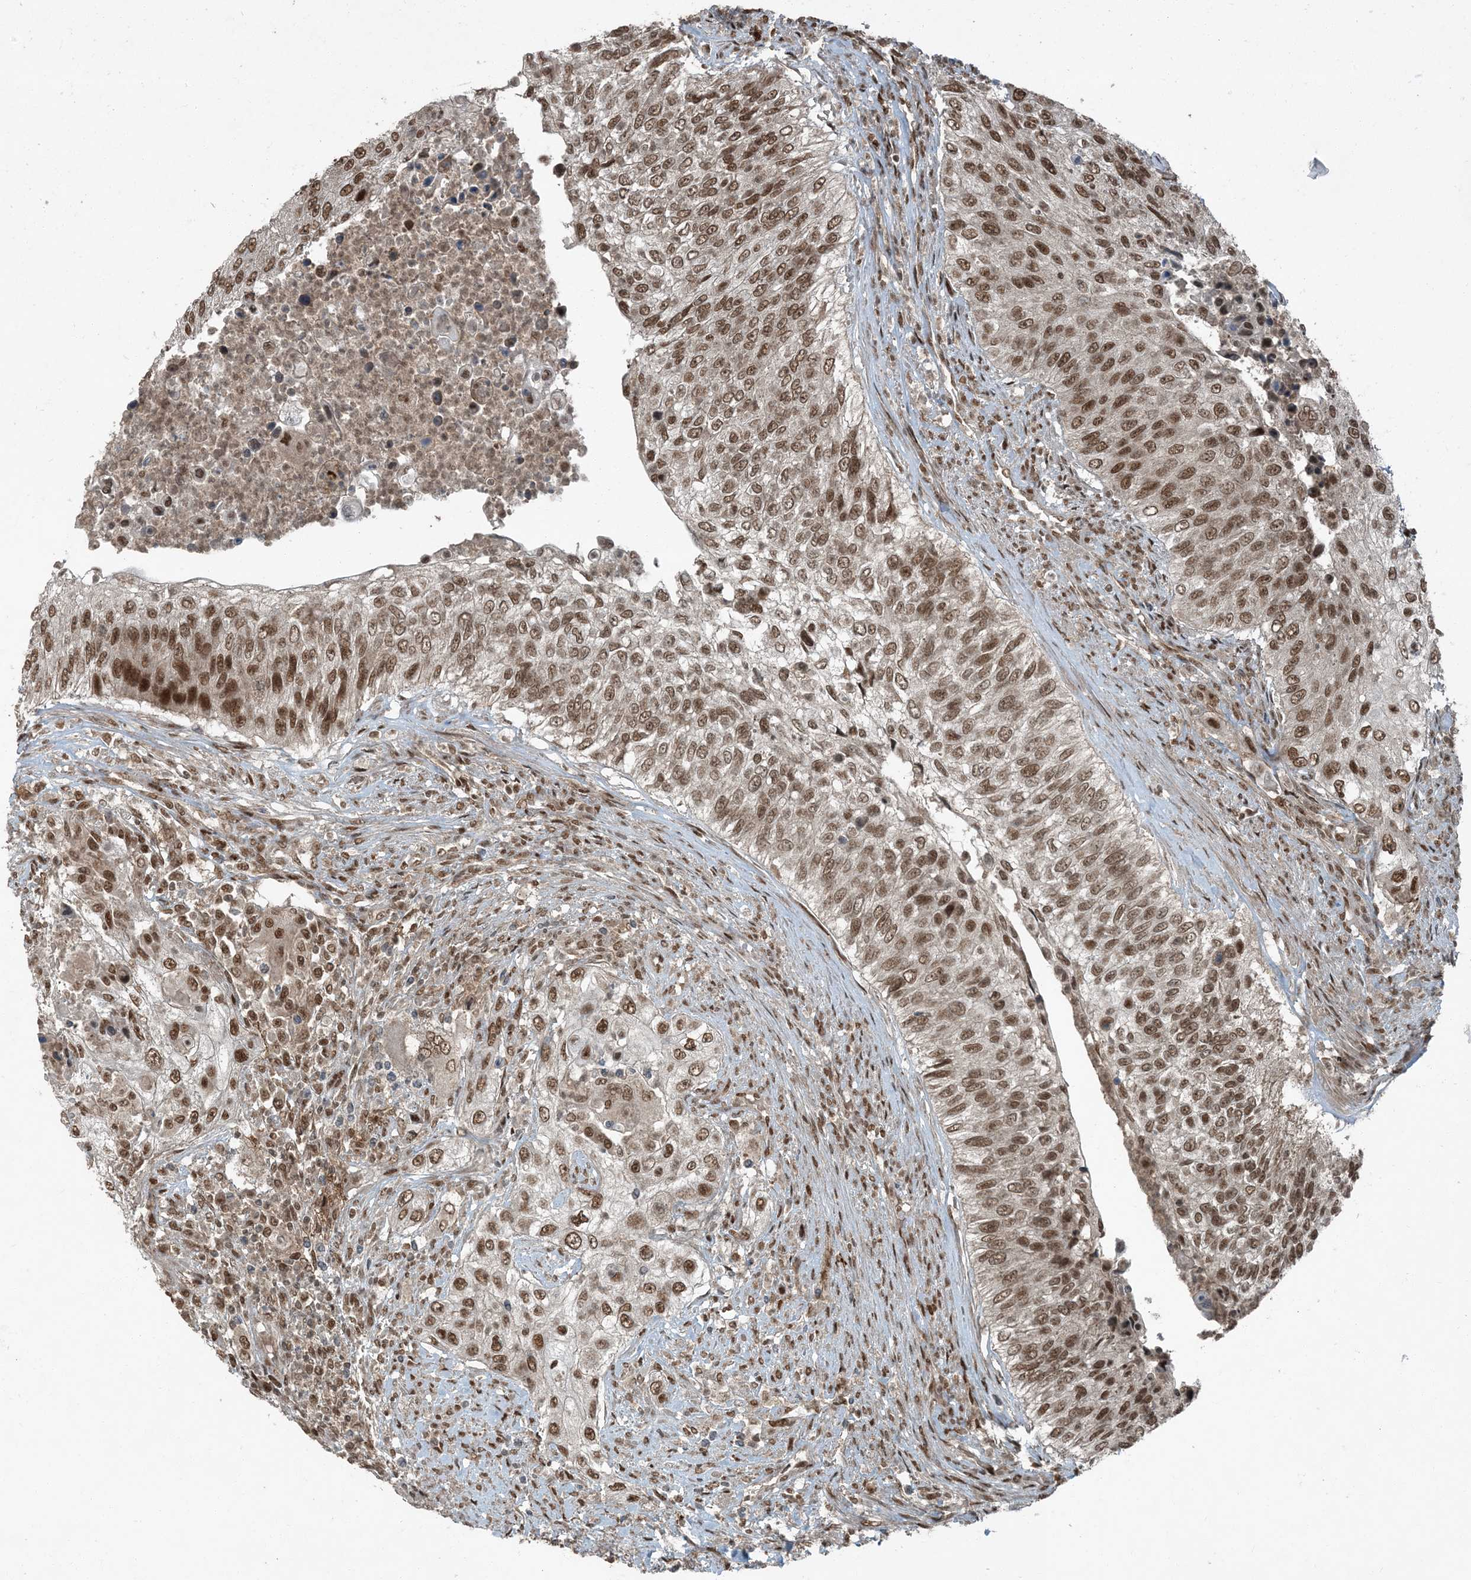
{"staining": {"intensity": "moderate", "quantity": ">75%", "location": "nuclear"}, "tissue": "urothelial cancer", "cell_type": "Tumor cells", "image_type": "cancer", "snomed": [{"axis": "morphology", "description": "Urothelial carcinoma, High grade"}, {"axis": "topography", "description": "Urinary bladder"}], "caption": "Immunohistochemical staining of high-grade urothelial carcinoma displays medium levels of moderate nuclear protein staining in approximately >75% of tumor cells.", "gene": "TRAPPC12", "patient": {"sex": "female", "age": 60}}